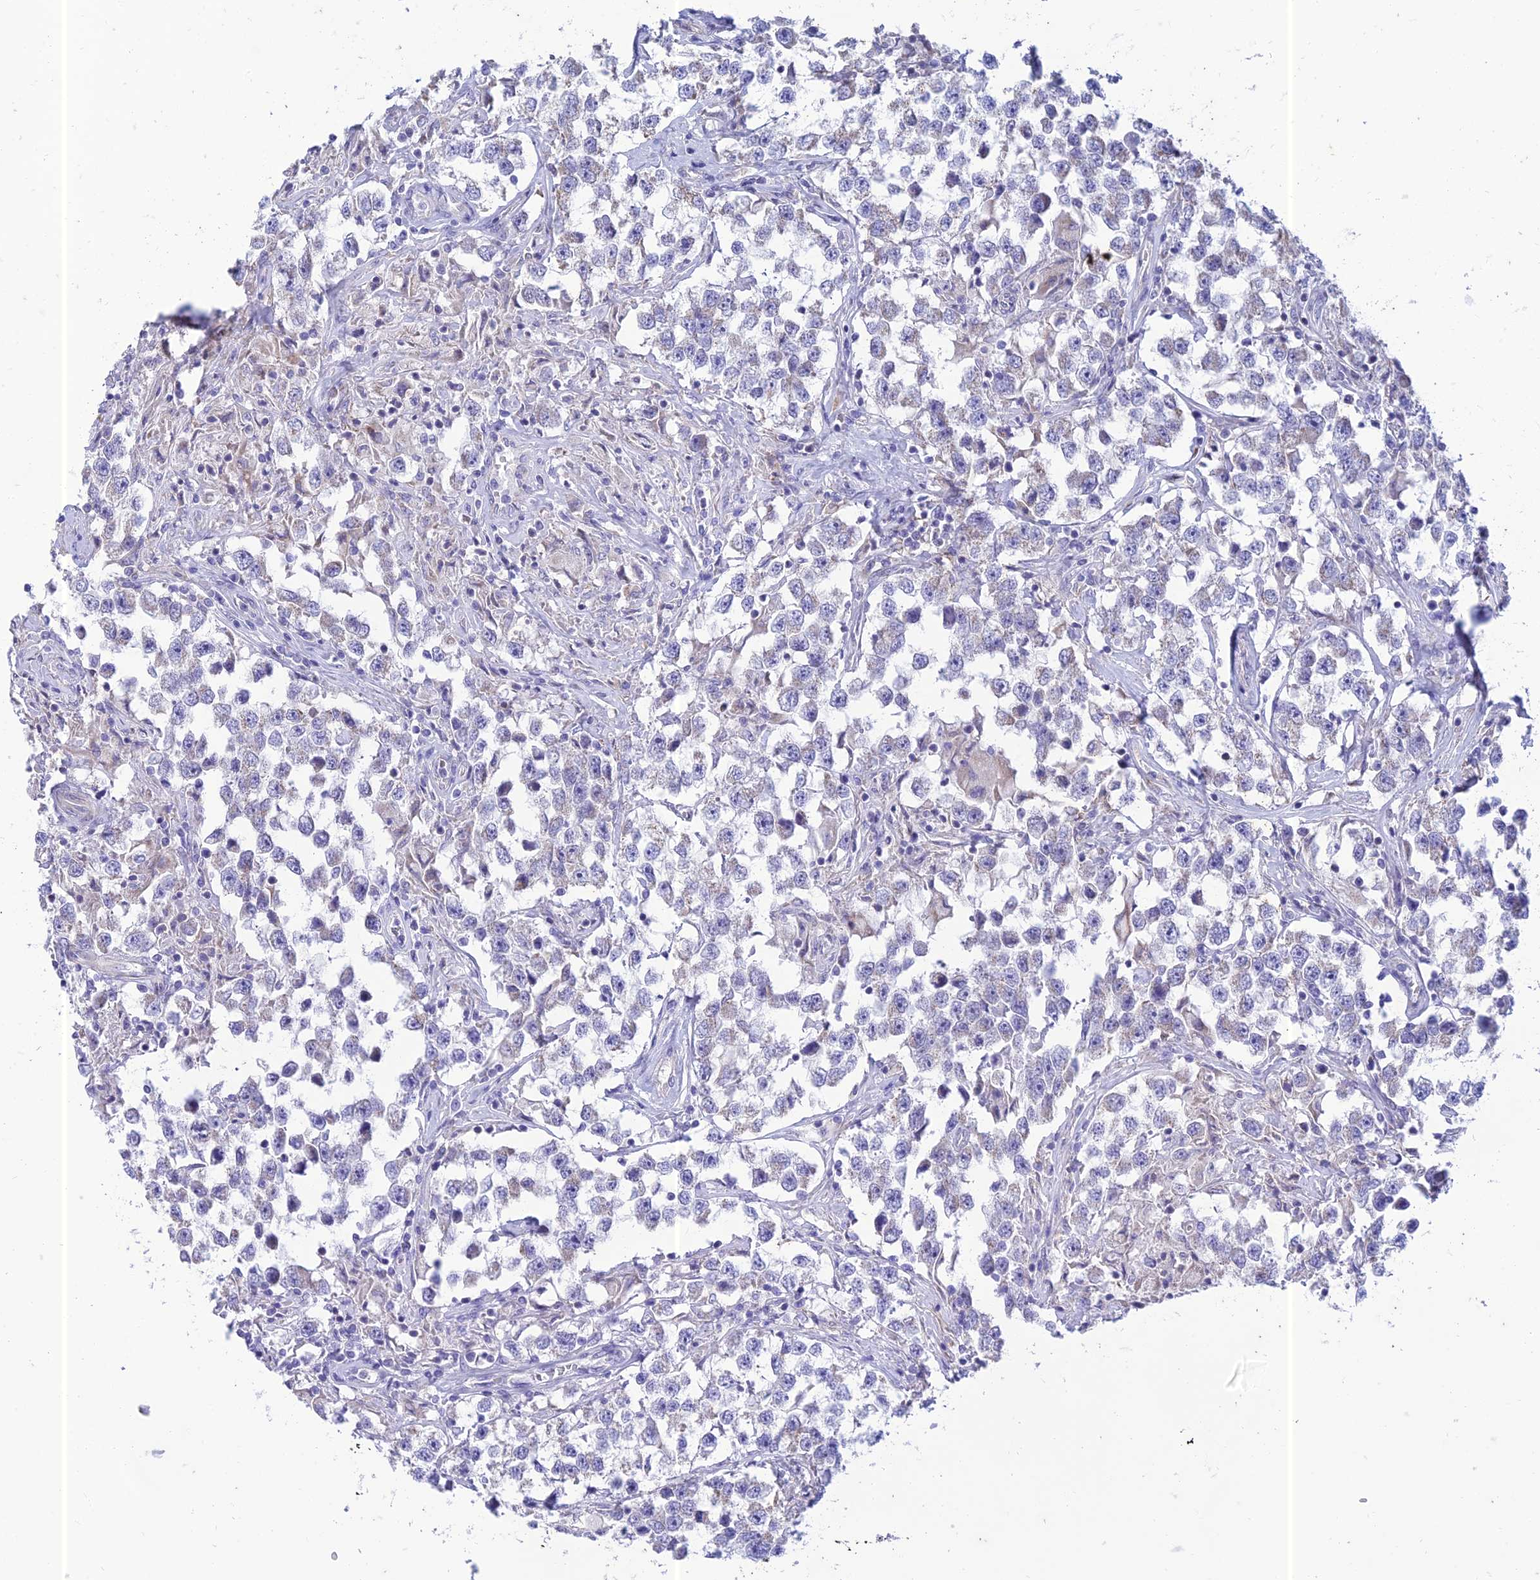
{"staining": {"intensity": "negative", "quantity": "none", "location": "none"}, "tissue": "testis cancer", "cell_type": "Tumor cells", "image_type": "cancer", "snomed": [{"axis": "morphology", "description": "Seminoma, NOS"}, {"axis": "topography", "description": "Testis"}], "caption": "Immunohistochemical staining of testis cancer (seminoma) demonstrates no significant staining in tumor cells.", "gene": "PTCD2", "patient": {"sex": "male", "age": 46}}